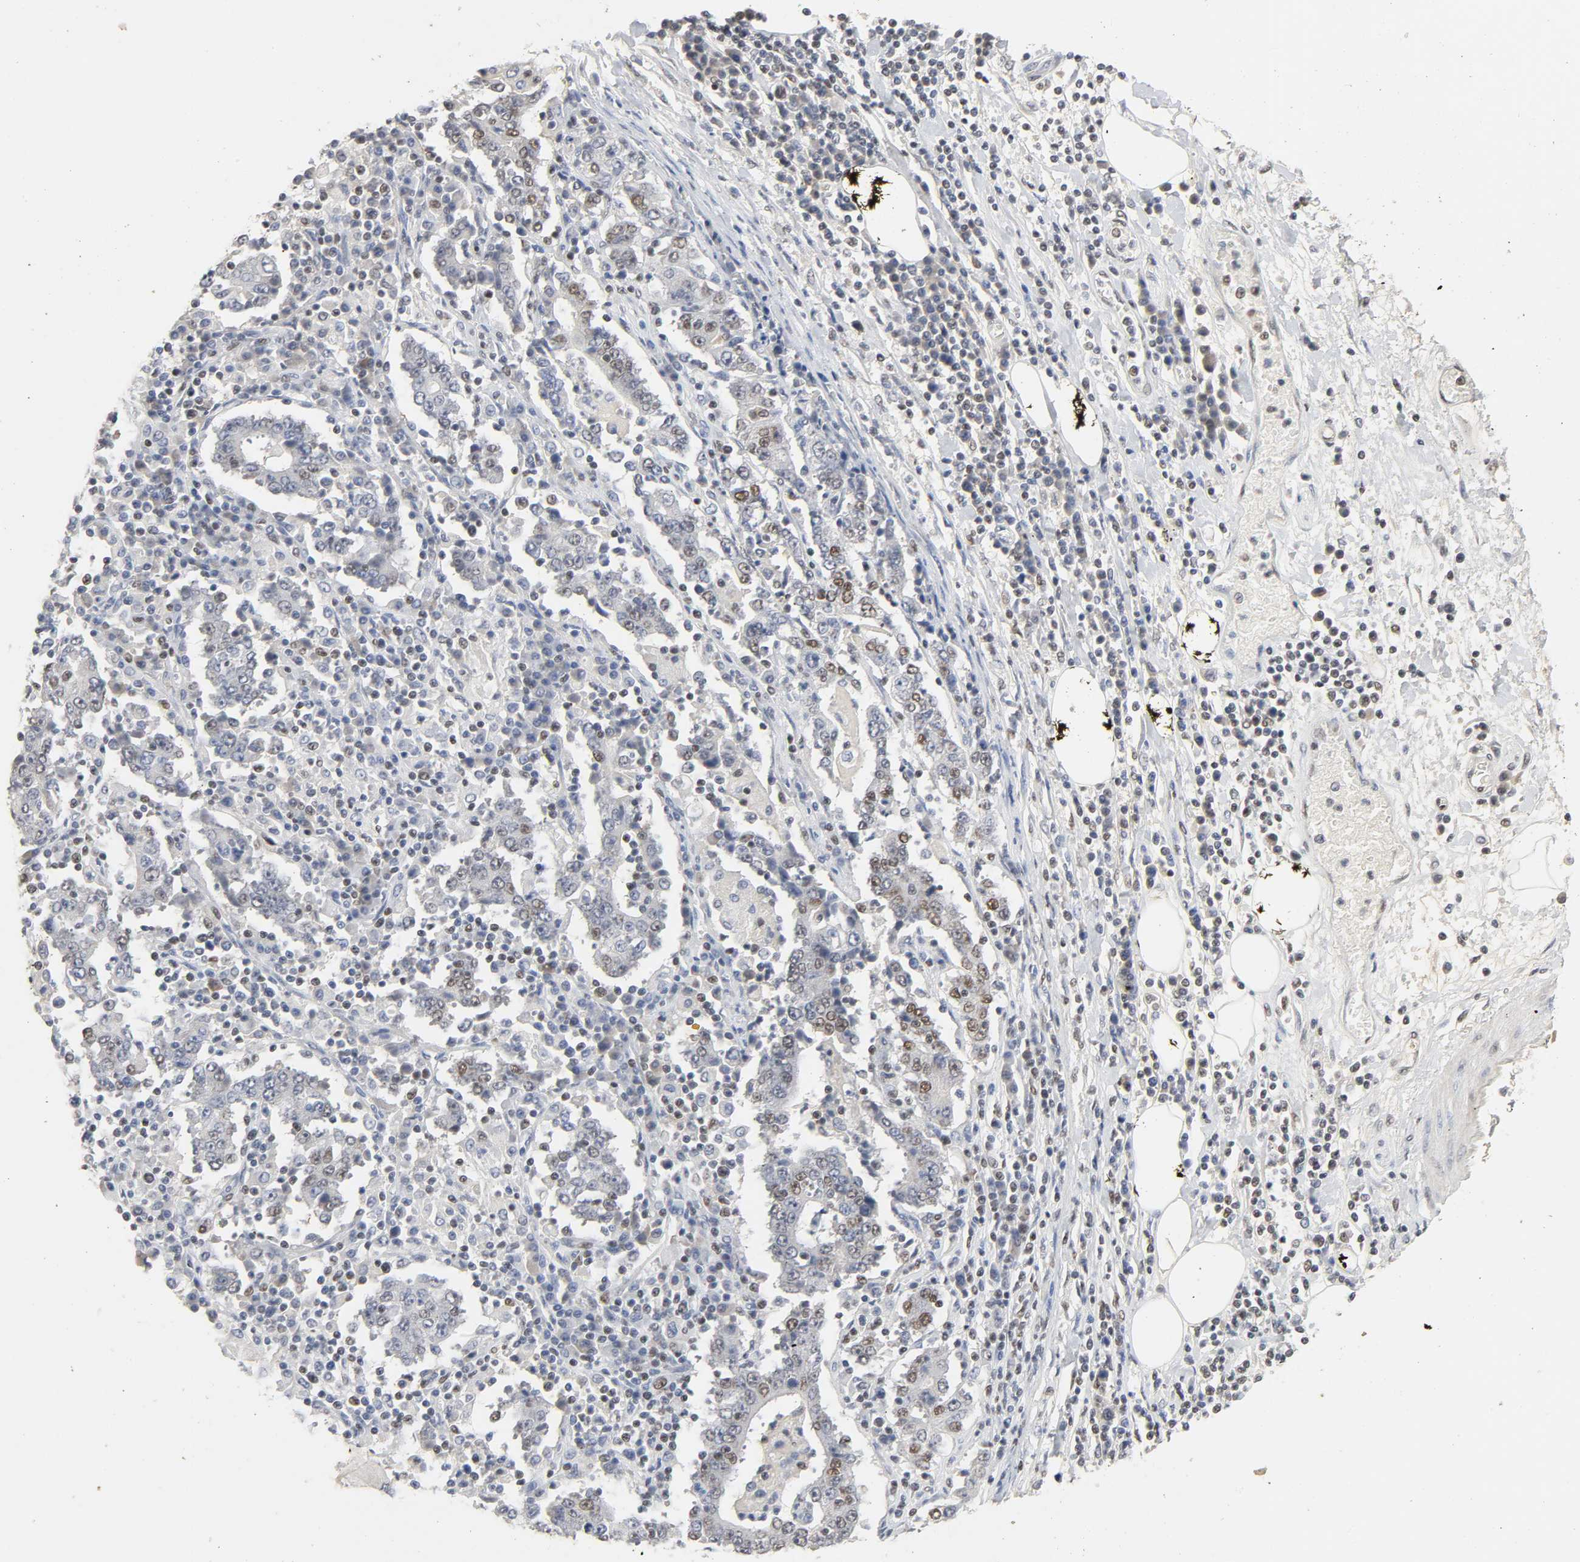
{"staining": {"intensity": "moderate", "quantity": "25%-75%", "location": "cytoplasmic/membranous,nuclear"}, "tissue": "stomach cancer", "cell_type": "Tumor cells", "image_type": "cancer", "snomed": [{"axis": "morphology", "description": "Normal tissue, NOS"}, {"axis": "morphology", "description": "Adenocarcinoma, NOS"}, {"axis": "topography", "description": "Stomach, upper"}, {"axis": "topography", "description": "Stomach"}], "caption": "A micrograph showing moderate cytoplasmic/membranous and nuclear positivity in approximately 25%-75% of tumor cells in stomach adenocarcinoma, as visualized by brown immunohistochemical staining.", "gene": "NCOA6", "patient": {"sex": "male", "age": 59}}